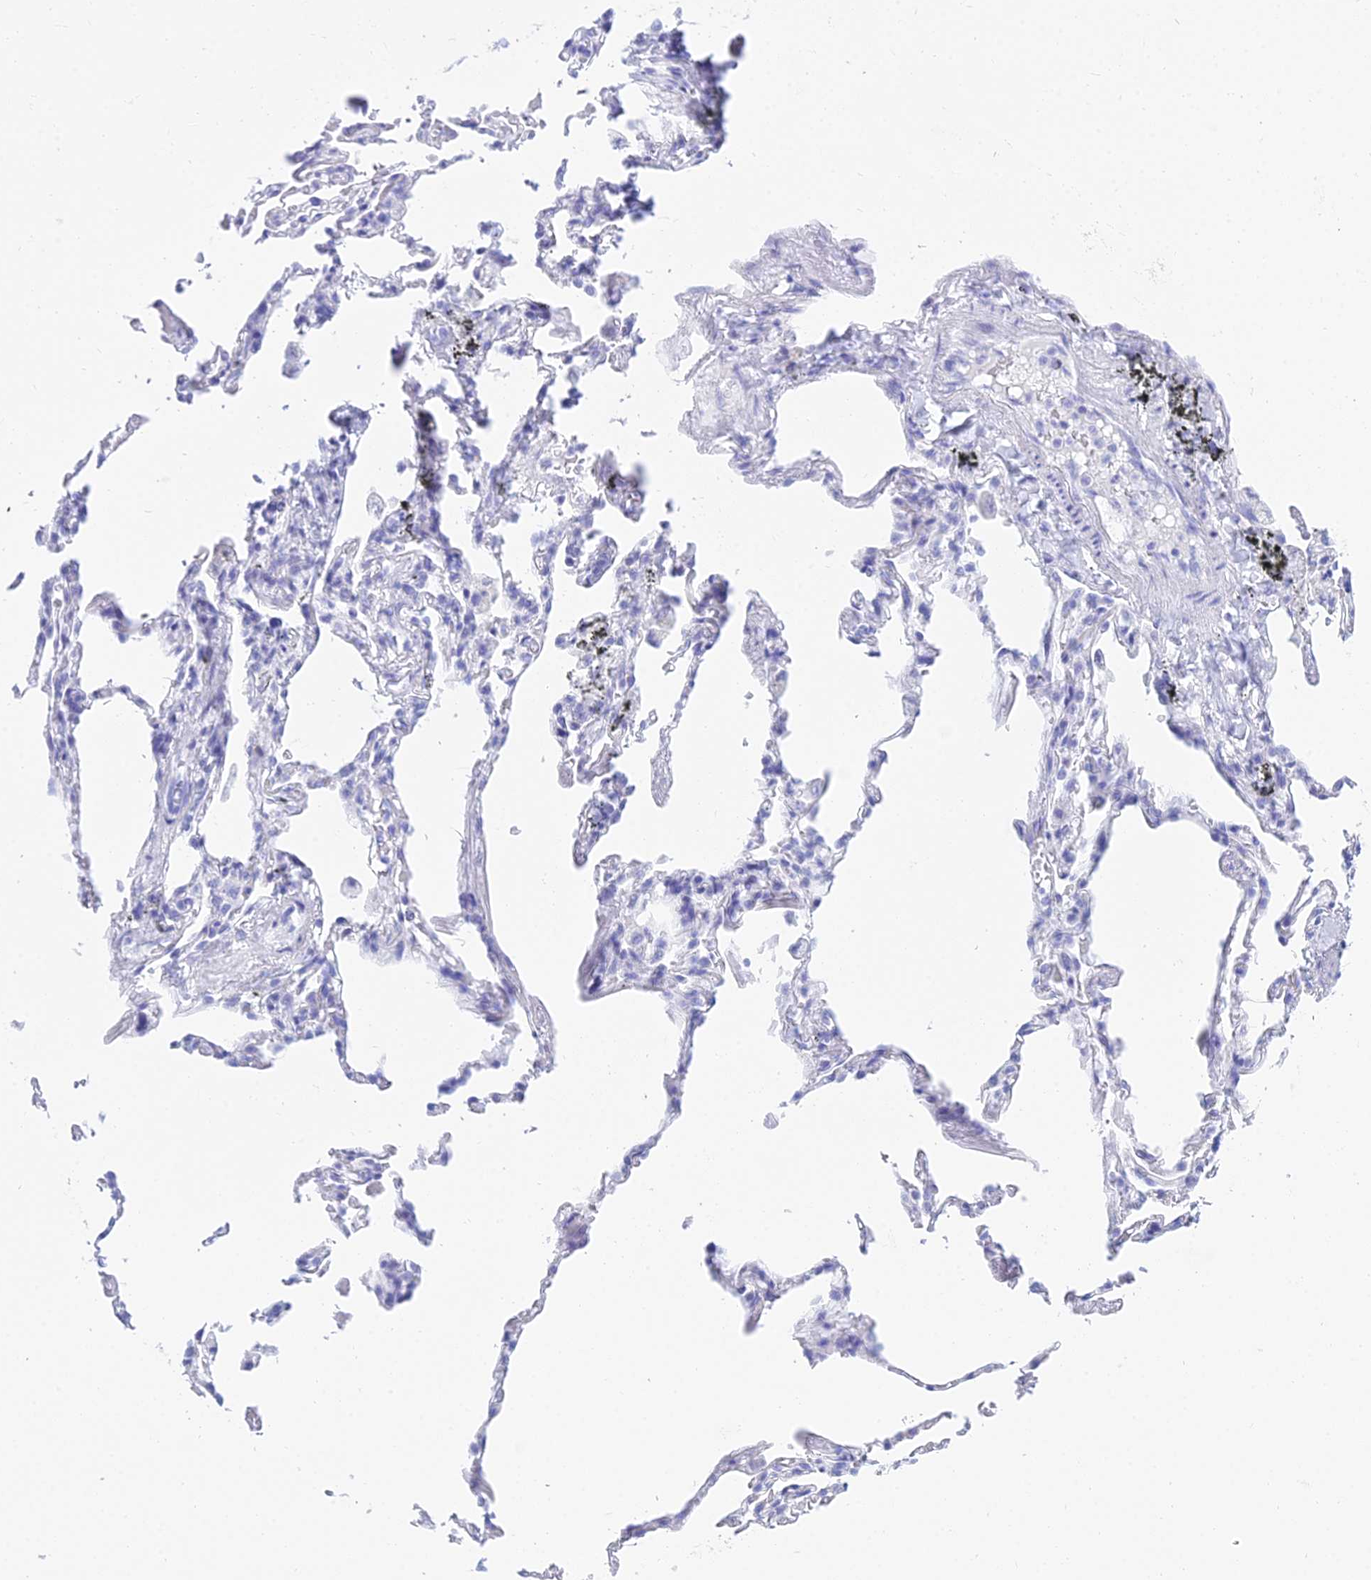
{"staining": {"intensity": "negative", "quantity": "none", "location": "none"}, "tissue": "adipose tissue", "cell_type": "Adipocytes", "image_type": "normal", "snomed": [{"axis": "morphology", "description": "Normal tissue, NOS"}, {"axis": "topography", "description": "Lymph node"}, {"axis": "topography", "description": "Bronchus"}], "caption": "The photomicrograph reveals no significant positivity in adipocytes of adipose tissue.", "gene": "PATE4", "patient": {"sex": "male", "age": 63}}